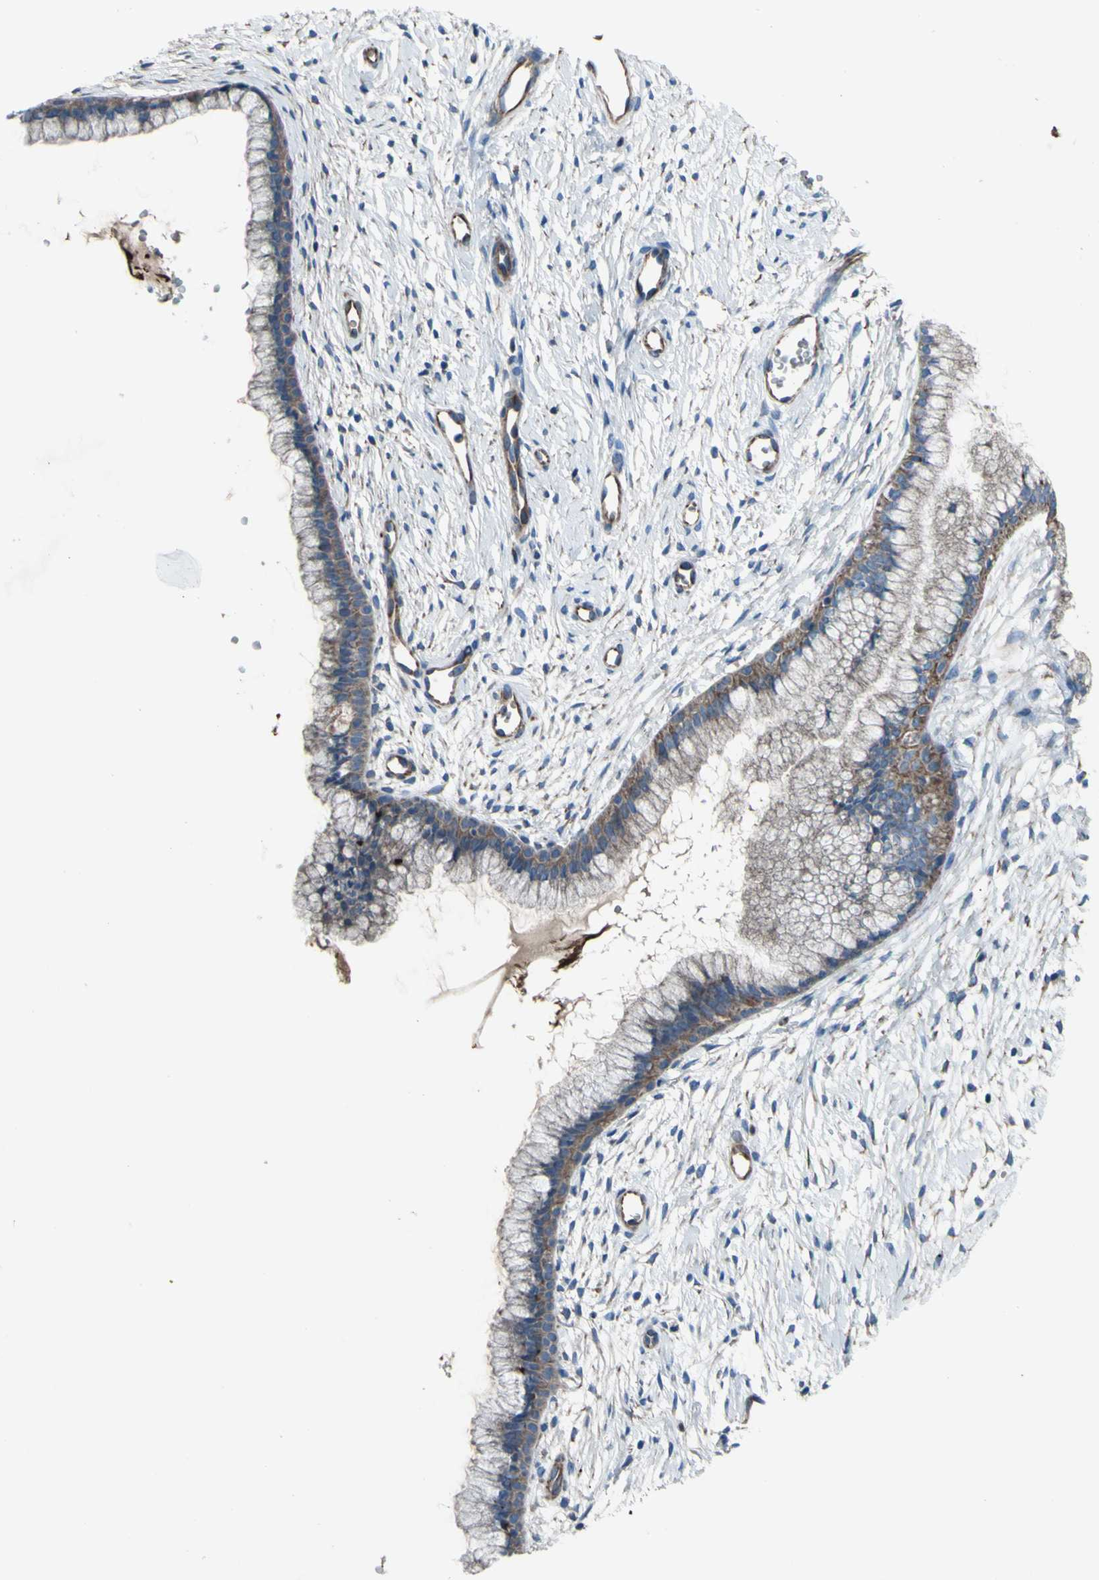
{"staining": {"intensity": "weak", "quantity": ">75%", "location": "cytoplasmic/membranous"}, "tissue": "cervix", "cell_type": "Glandular cells", "image_type": "normal", "snomed": [{"axis": "morphology", "description": "Normal tissue, NOS"}, {"axis": "topography", "description": "Cervix"}], "caption": "Normal cervix demonstrates weak cytoplasmic/membranous positivity in about >75% of glandular cells, visualized by immunohistochemistry.", "gene": "EMC7", "patient": {"sex": "female", "age": 39}}